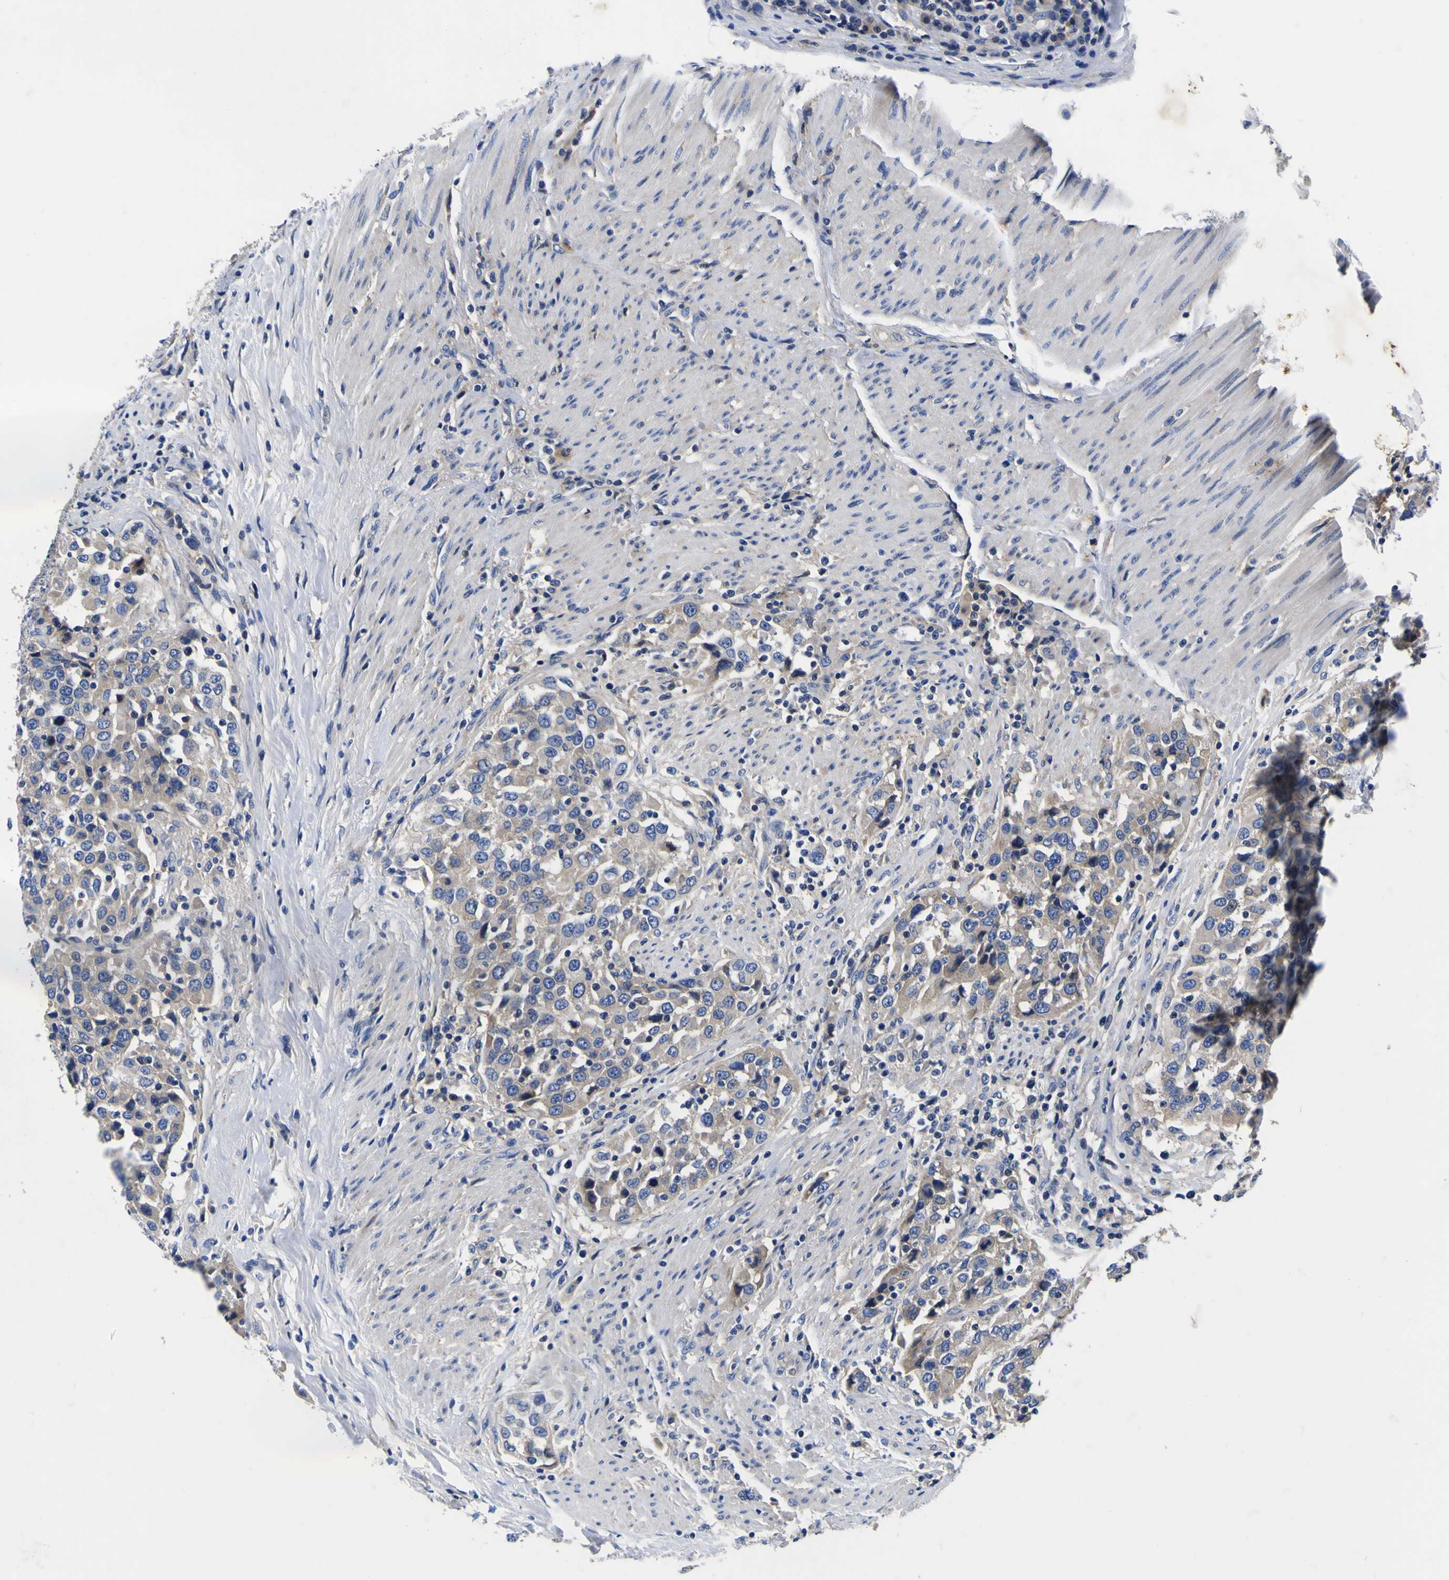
{"staining": {"intensity": "negative", "quantity": "none", "location": "none"}, "tissue": "urothelial cancer", "cell_type": "Tumor cells", "image_type": "cancer", "snomed": [{"axis": "morphology", "description": "Urothelial carcinoma, High grade"}, {"axis": "topography", "description": "Urinary bladder"}], "caption": "The image reveals no staining of tumor cells in urothelial cancer. (Stains: DAB (3,3'-diaminobenzidine) IHC with hematoxylin counter stain, Microscopy: brightfield microscopy at high magnification).", "gene": "VASN", "patient": {"sex": "female", "age": 80}}